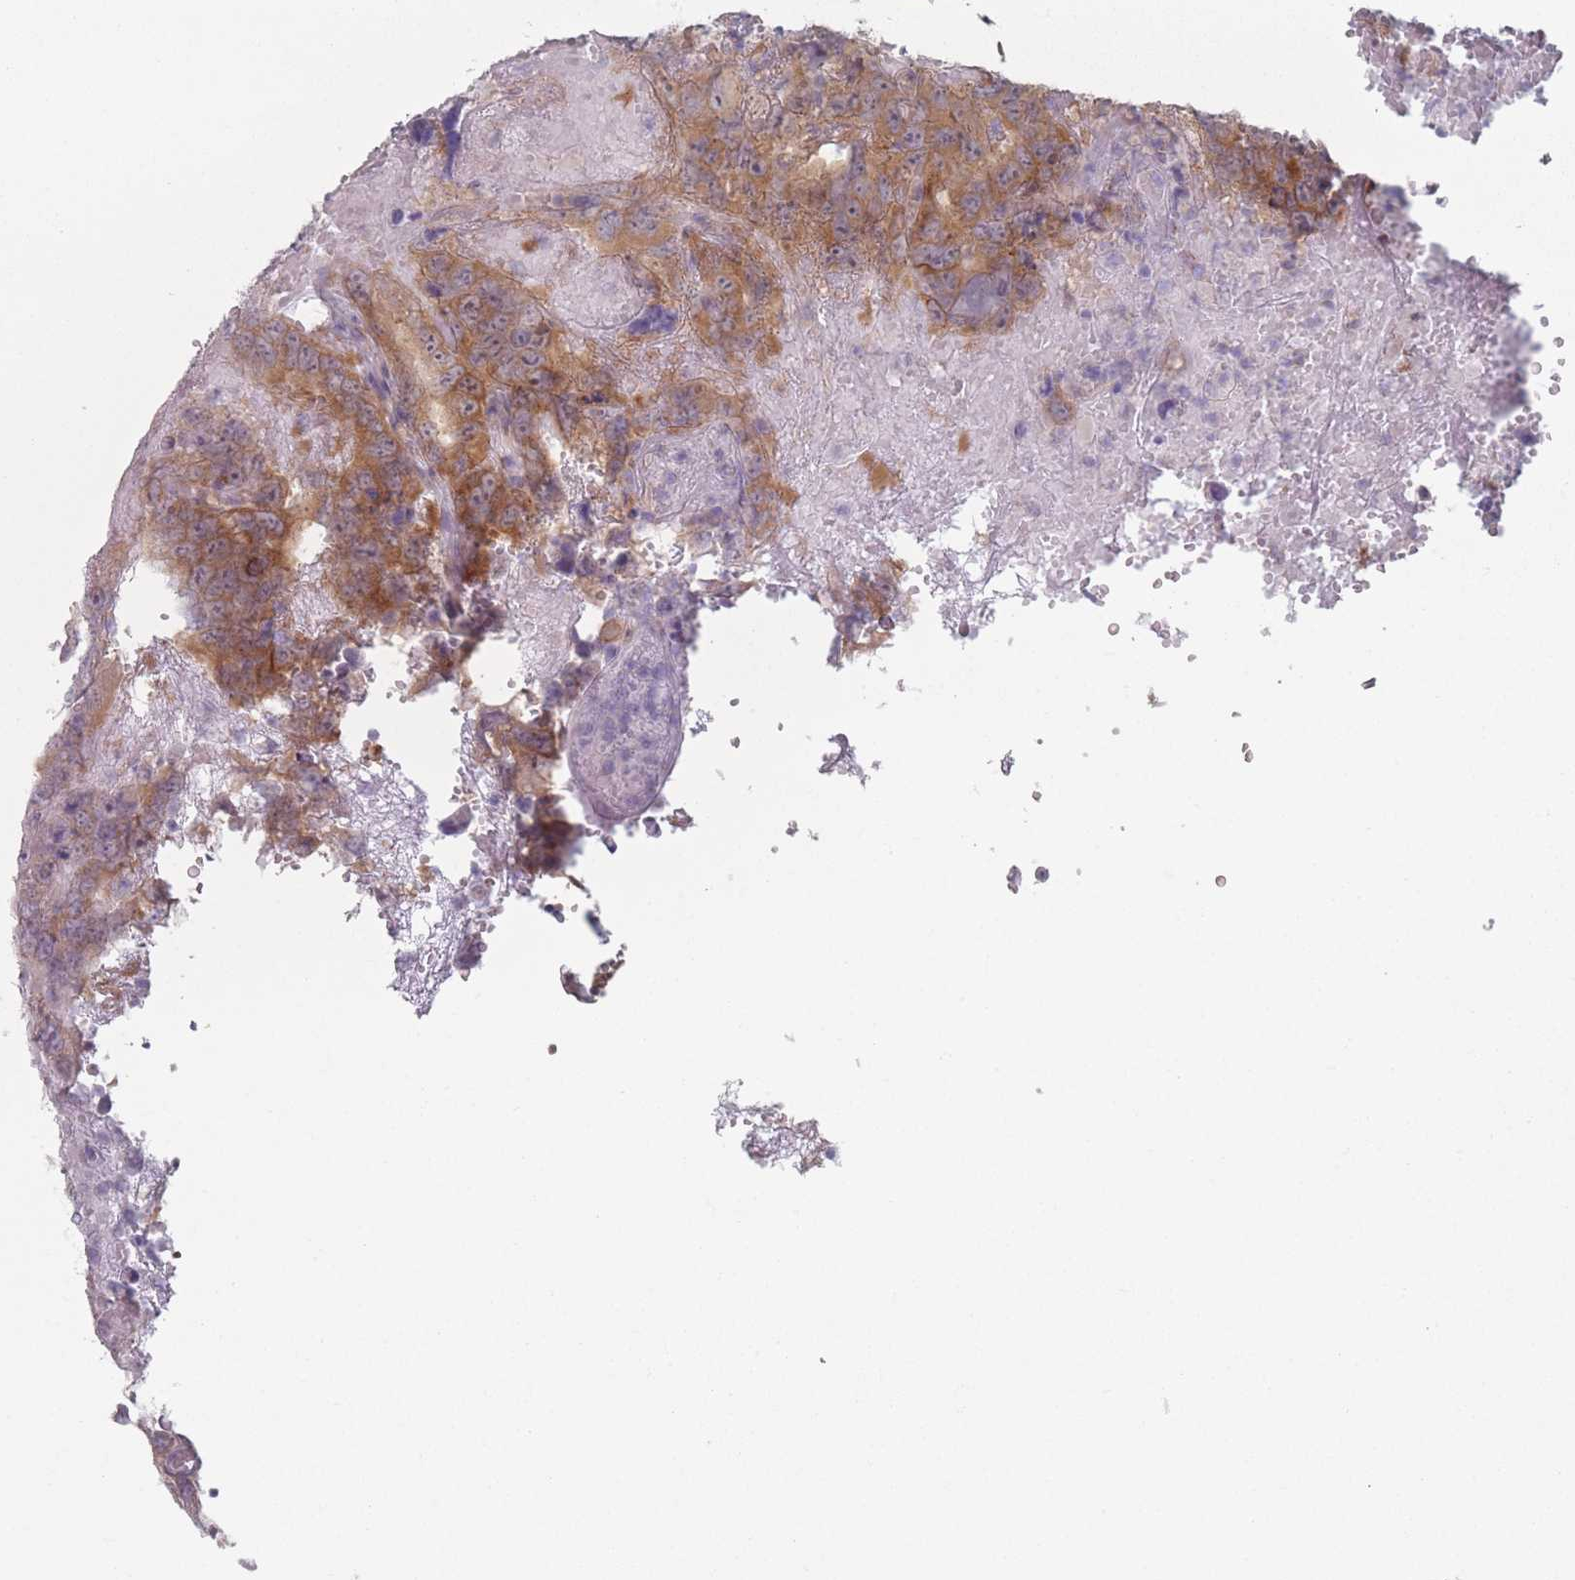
{"staining": {"intensity": "moderate", "quantity": ">75%", "location": "cytoplasmic/membranous"}, "tissue": "testis cancer", "cell_type": "Tumor cells", "image_type": "cancer", "snomed": [{"axis": "morphology", "description": "Carcinoma, Embryonal, NOS"}, {"axis": "topography", "description": "Testis"}], "caption": "Immunohistochemistry staining of testis cancer, which demonstrates medium levels of moderate cytoplasmic/membranous staining in about >75% of tumor cells indicating moderate cytoplasmic/membranous protein expression. The staining was performed using DAB (3,3'-diaminobenzidine) (brown) for protein detection and nuclei were counterstained in hematoxylin (blue).", "gene": "RNF4", "patient": {"sex": "male", "age": 45}}